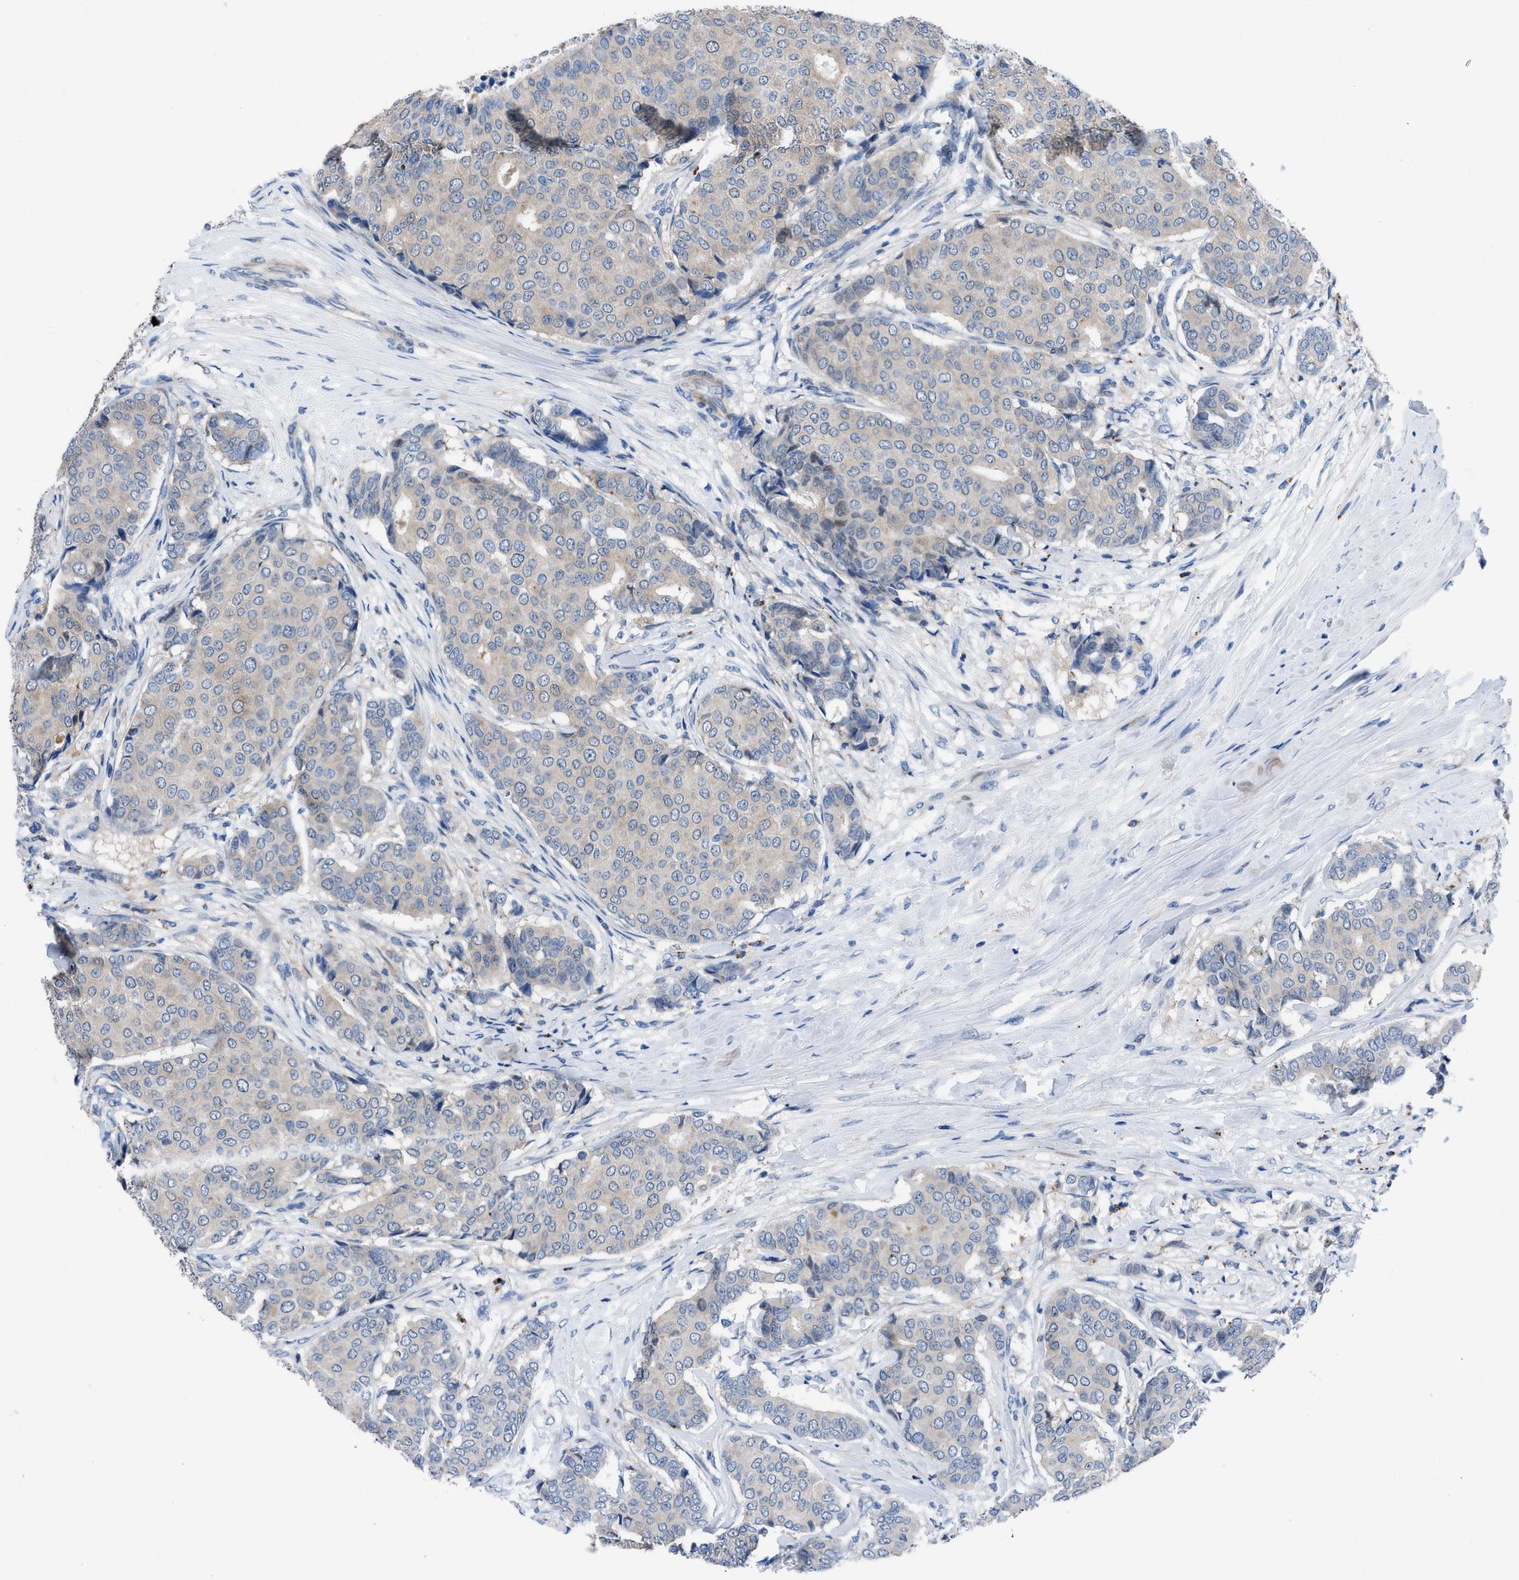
{"staining": {"intensity": "weak", "quantity": ">75%", "location": "cytoplasmic/membranous"}, "tissue": "breast cancer", "cell_type": "Tumor cells", "image_type": "cancer", "snomed": [{"axis": "morphology", "description": "Duct carcinoma"}, {"axis": "topography", "description": "Breast"}], "caption": "High-magnification brightfield microscopy of invasive ductal carcinoma (breast) stained with DAB (3,3'-diaminobenzidine) (brown) and counterstained with hematoxylin (blue). tumor cells exhibit weak cytoplasmic/membranous expression is present in approximately>75% of cells.", "gene": "UAP1", "patient": {"sex": "female", "age": 75}}